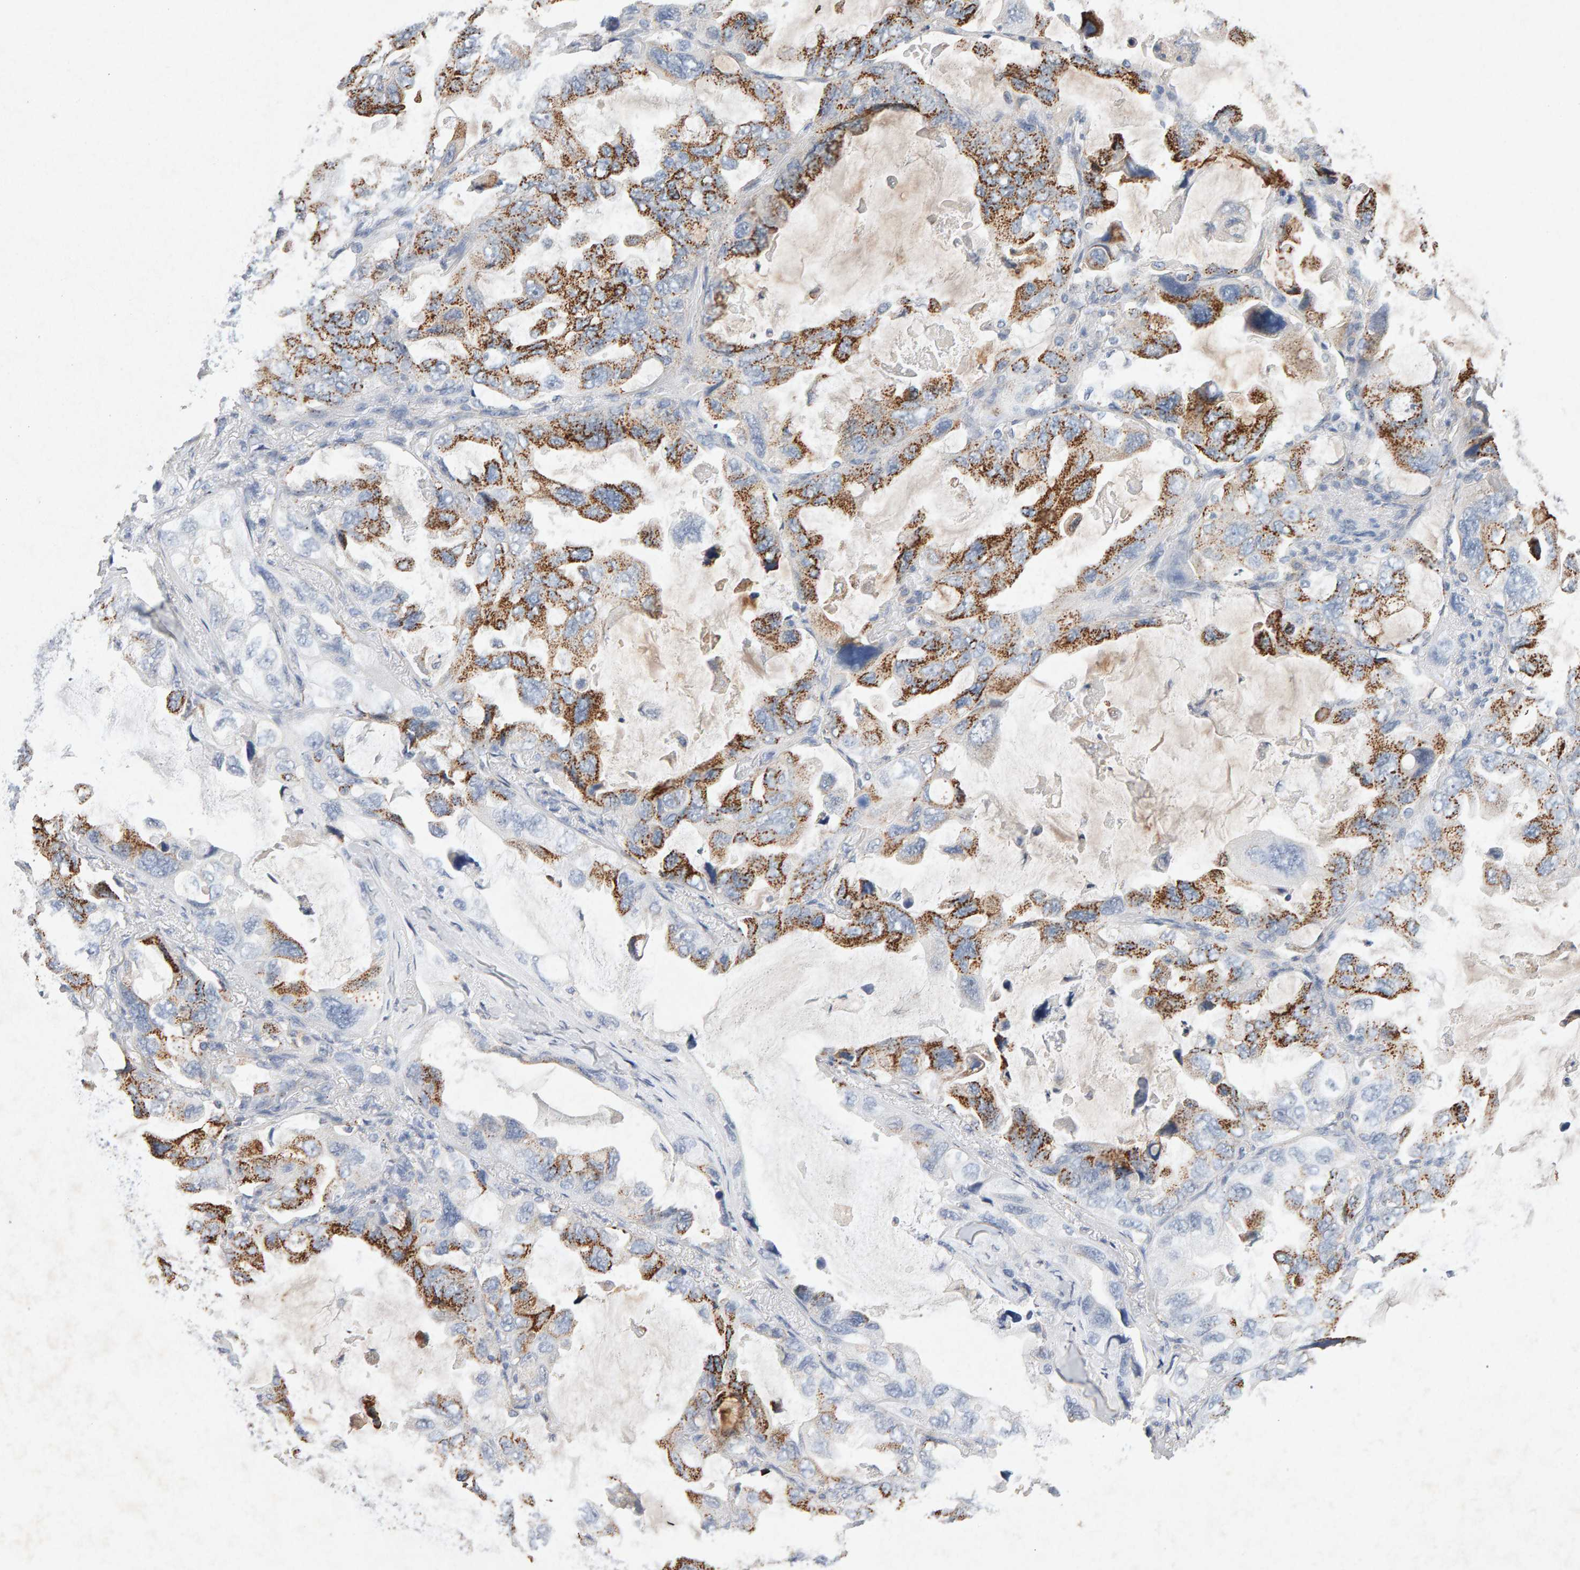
{"staining": {"intensity": "moderate", "quantity": "25%-75%", "location": "cytoplasmic/membranous"}, "tissue": "lung cancer", "cell_type": "Tumor cells", "image_type": "cancer", "snomed": [{"axis": "morphology", "description": "Squamous cell carcinoma, NOS"}, {"axis": "topography", "description": "Lung"}], "caption": "A brown stain labels moderate cytoplasmic/membranous expression of a protein in lung squamous cell carcinoma tumor cells.", "gene": "PTPRM", "patient": {"sex": "female", "age": 73}}